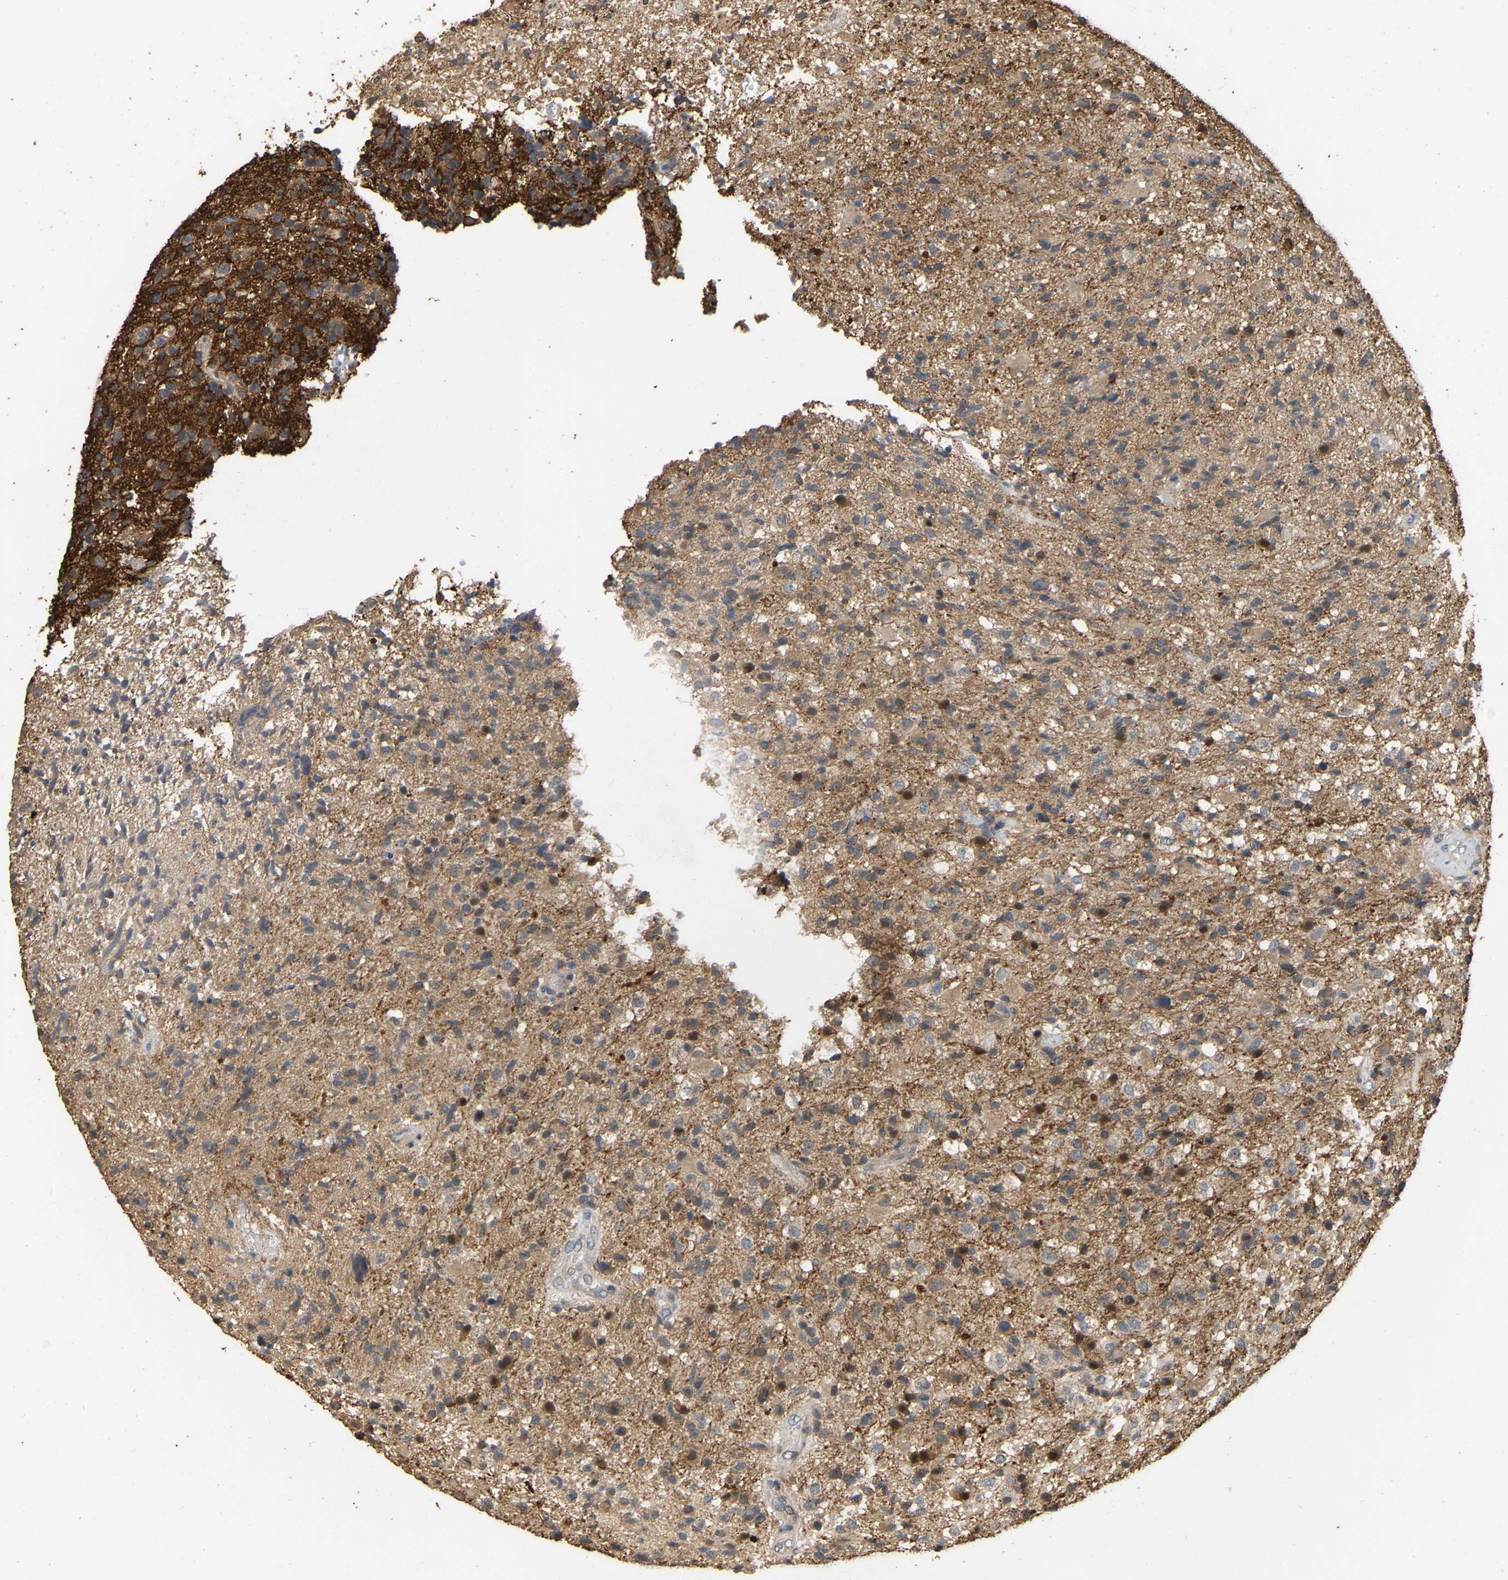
{"staining": {"intensity": "moderate", "quantity": "<25%", "location": "cytoplasmic/membranous"}, "tissue": "glioma", "cell_type": "Tumor cells", "image_type": "cancer", "snomed": [{"axis": "morphology", "description": "Glioma, malignant, High grade"}, {"axis": "topography", "description": "Brain"}], "caption": "A histopathology image showing moderate cytoplasmic/membranous staining in about <25% of tumor cells in malignant high-grade glioma, as visualized by brown immunohistochemical staining.", "gene": "NCS1", "patient": {"sex": "male", "age": 72}}